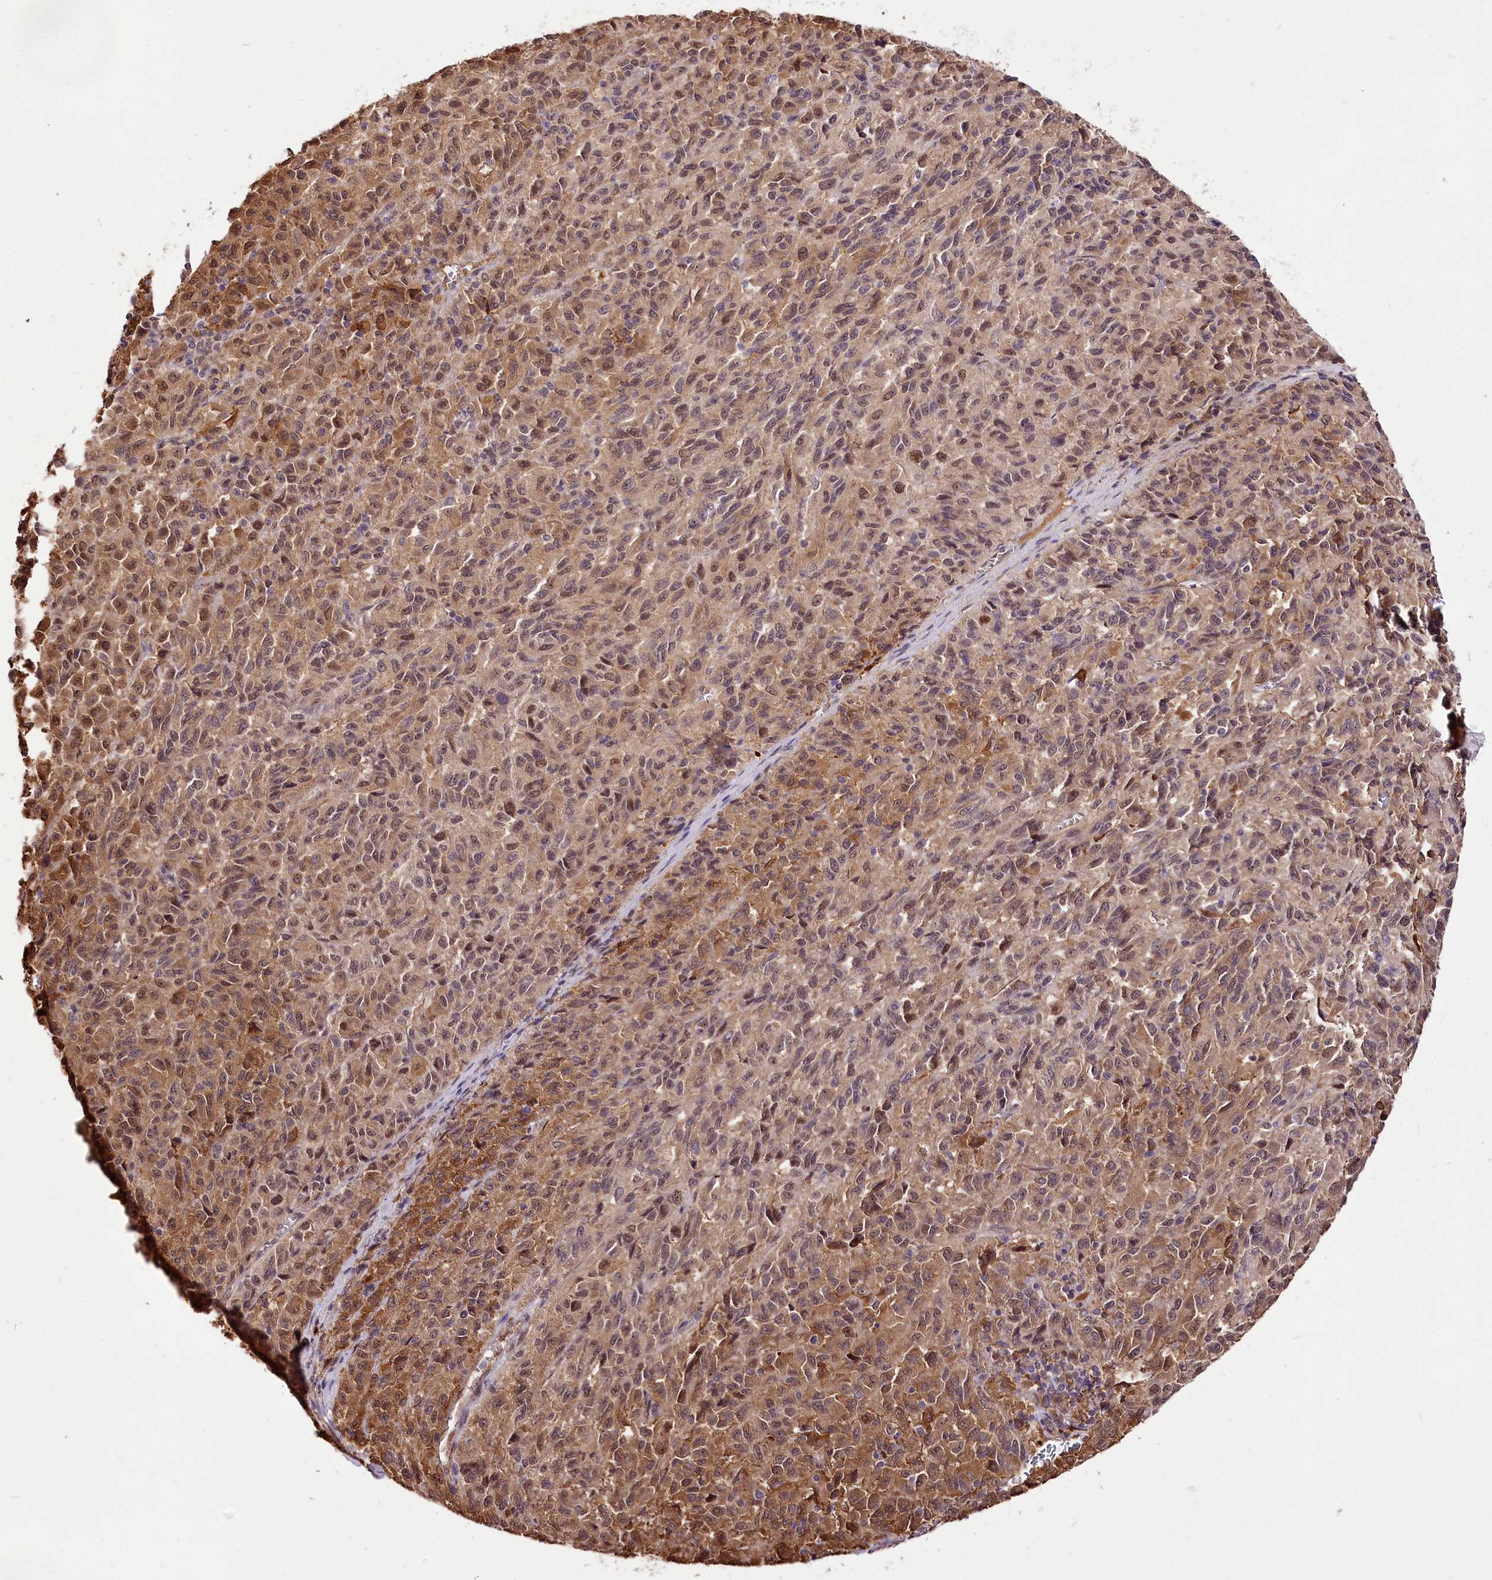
{"staining": {"intensity": "moderate", "quantity": "25%-75%", "location": "cytoplasmic/membranous,nuclear"}, "tissue": "melanoma", "cell_type": "Tumor cells", "image_type": "cancer", "snomed": [{"axis": "morphology", "description": "Malignant melanoma, Metastatic site"}, {"axis": "topography", "description": "Lung"}], "caption": "The histopathology image demonstrates staining of melanoma, revealing moderate cytoplasmic/membranous and nuclear protein staining (brown color) within tumor cells.", "gene": "GNL3L", "patient": {"sex": "male", "age": 64}}